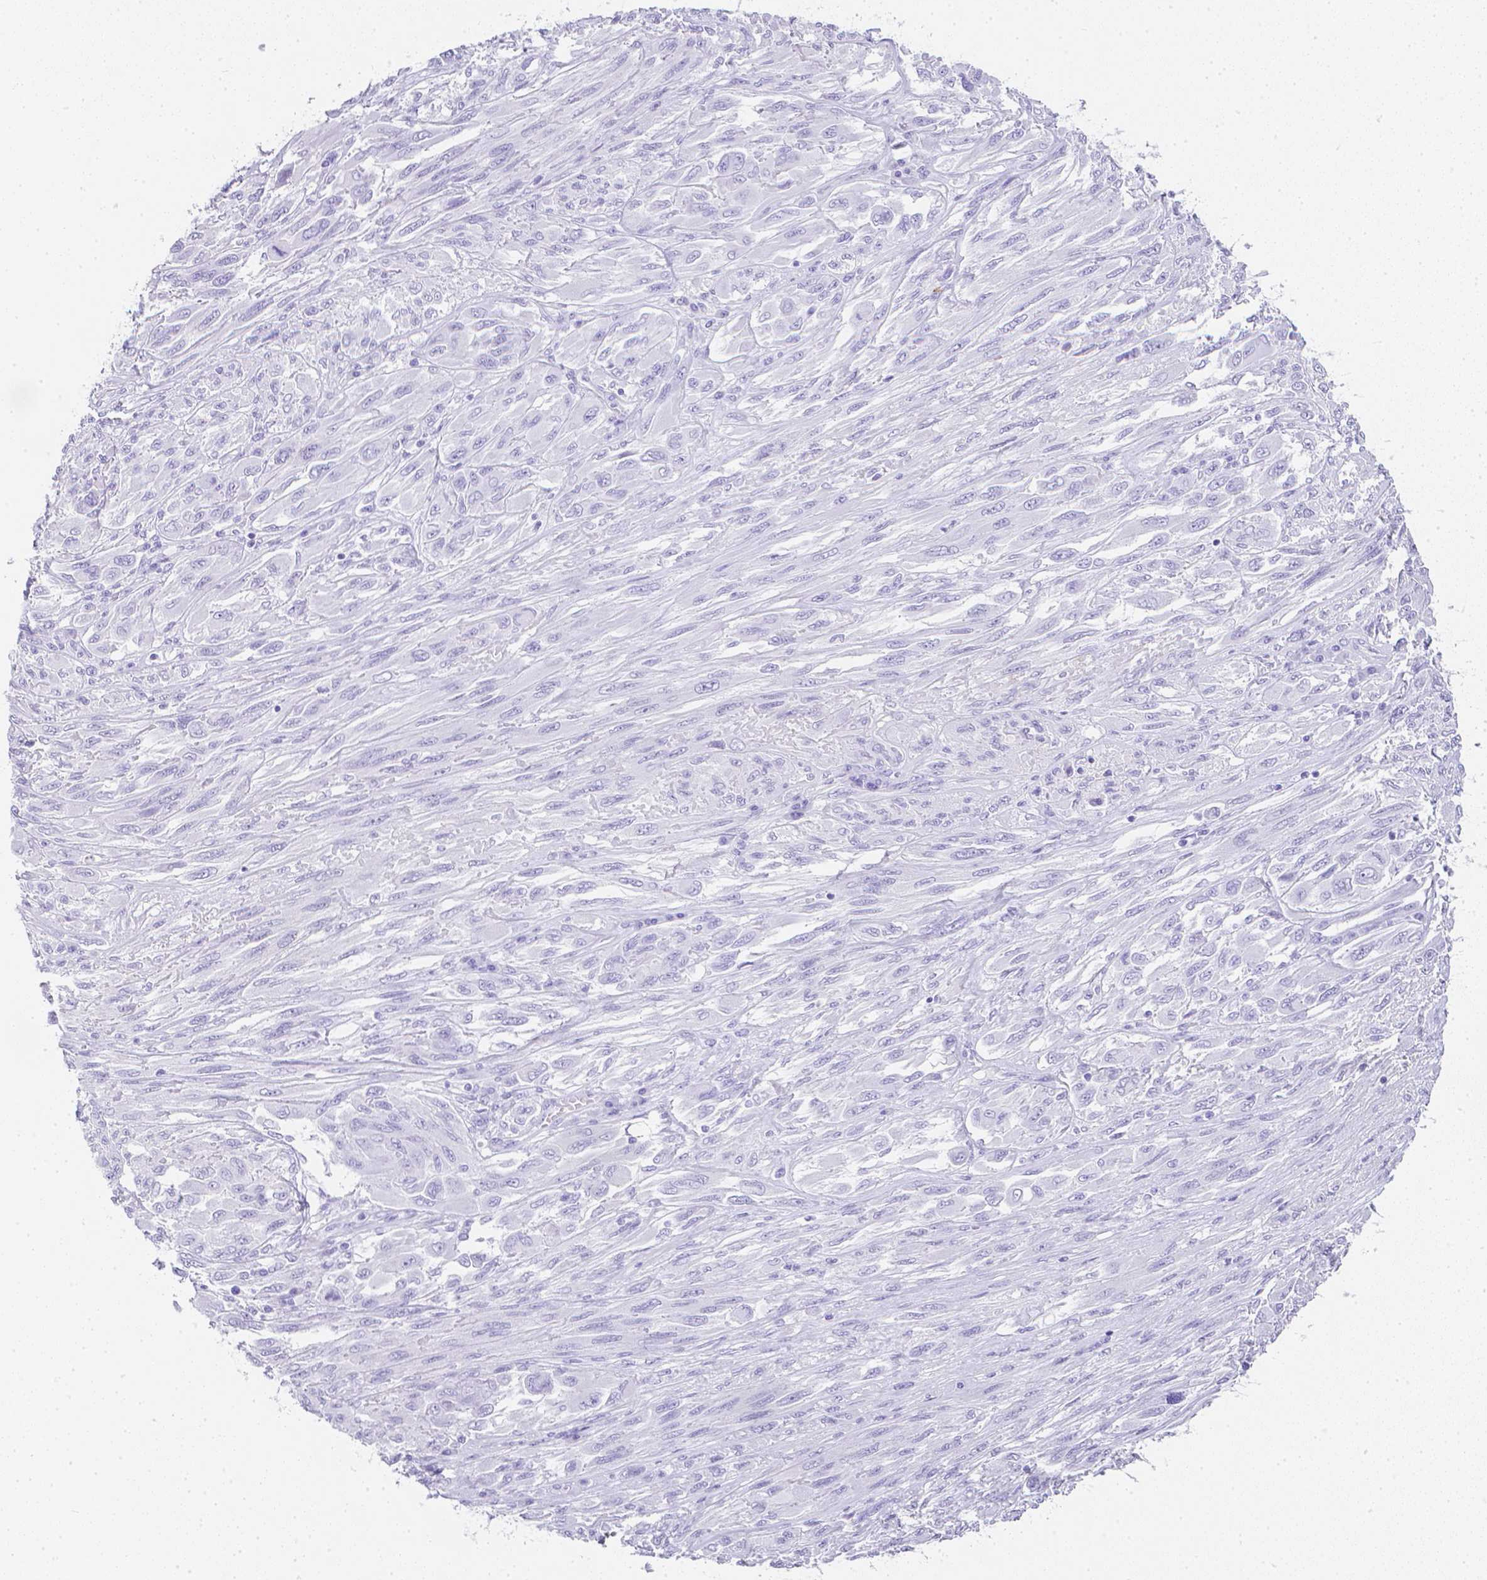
{"staining": {"intensity": "negative", "quantity": "none", "location": "none"}, "tissue": "melanoma", "cell_type": "Tumor cells", "image_type": "cancer", "snomed": [{"axis": "morphology", "description": "Malignant melanoma, NOS"}, {"axis": "topography", "description": "Skin"}], "caption": "Immunohistochemistry image of neoplastic tissue: human melanoma stained with DAB exhibits no significant protein staining in tumor cells.", "gene": "LGALS4", "patient": {"sex": "female", "age": 91}}